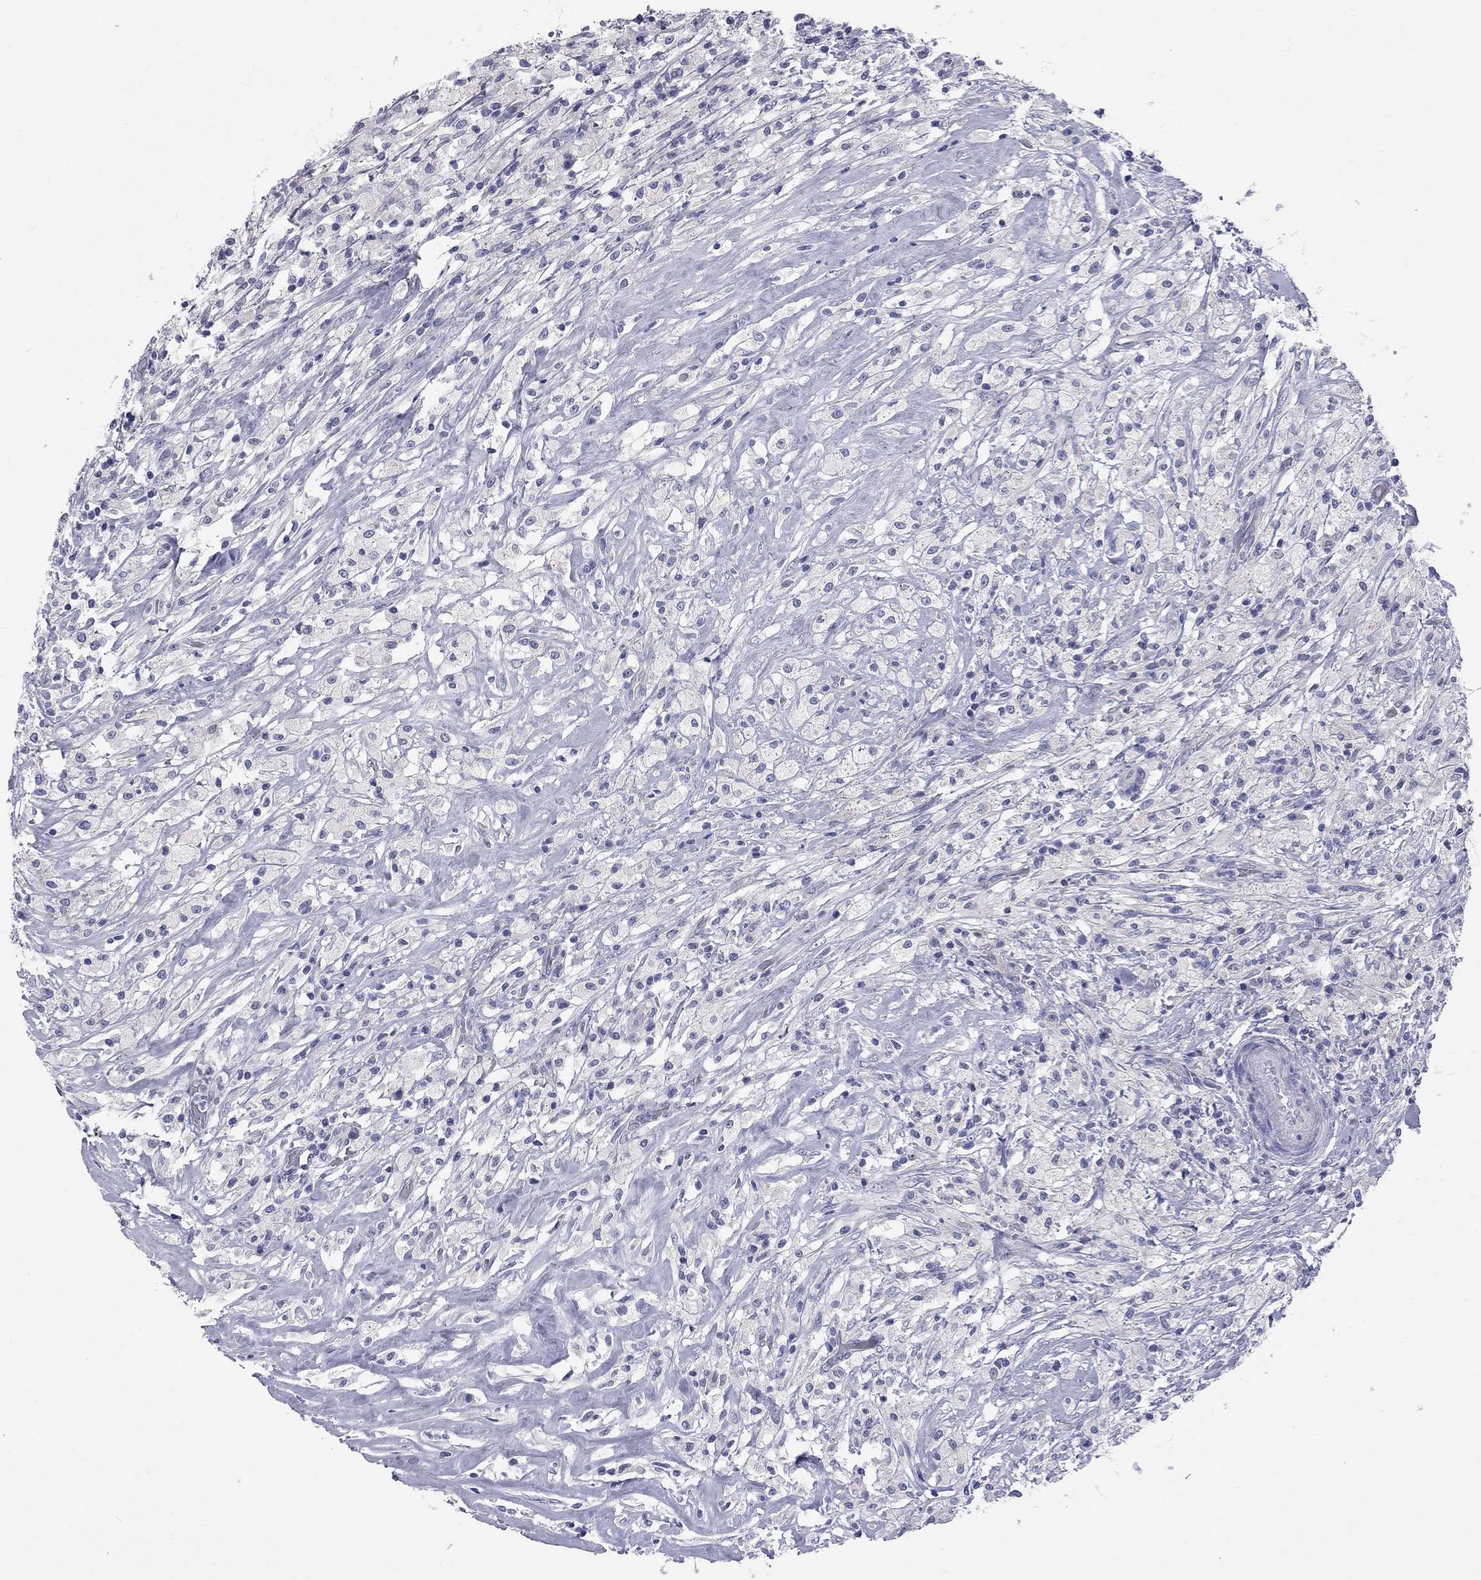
{"staining": {"intensity": "negative", "quantity": "none", "location": "none"}, "tissue": "testis cancer", "cell_type": "Tumor cells", "image_type": "cancer", "snomed": [{"axis": "morphology", "description": "Necrosis, NOS"}, {"axis": "morphology", "description": "Carcinoma, Embryonal, NOS"}, {"axis": "topography", "description": "Testis"}], "caption": "Human testis embryonal carcinoma stained for a protein using IHC demonstrates no expression in tumor cells.", "gene": "ABCB4", "patient": {"sex": "male", "age": 19}}